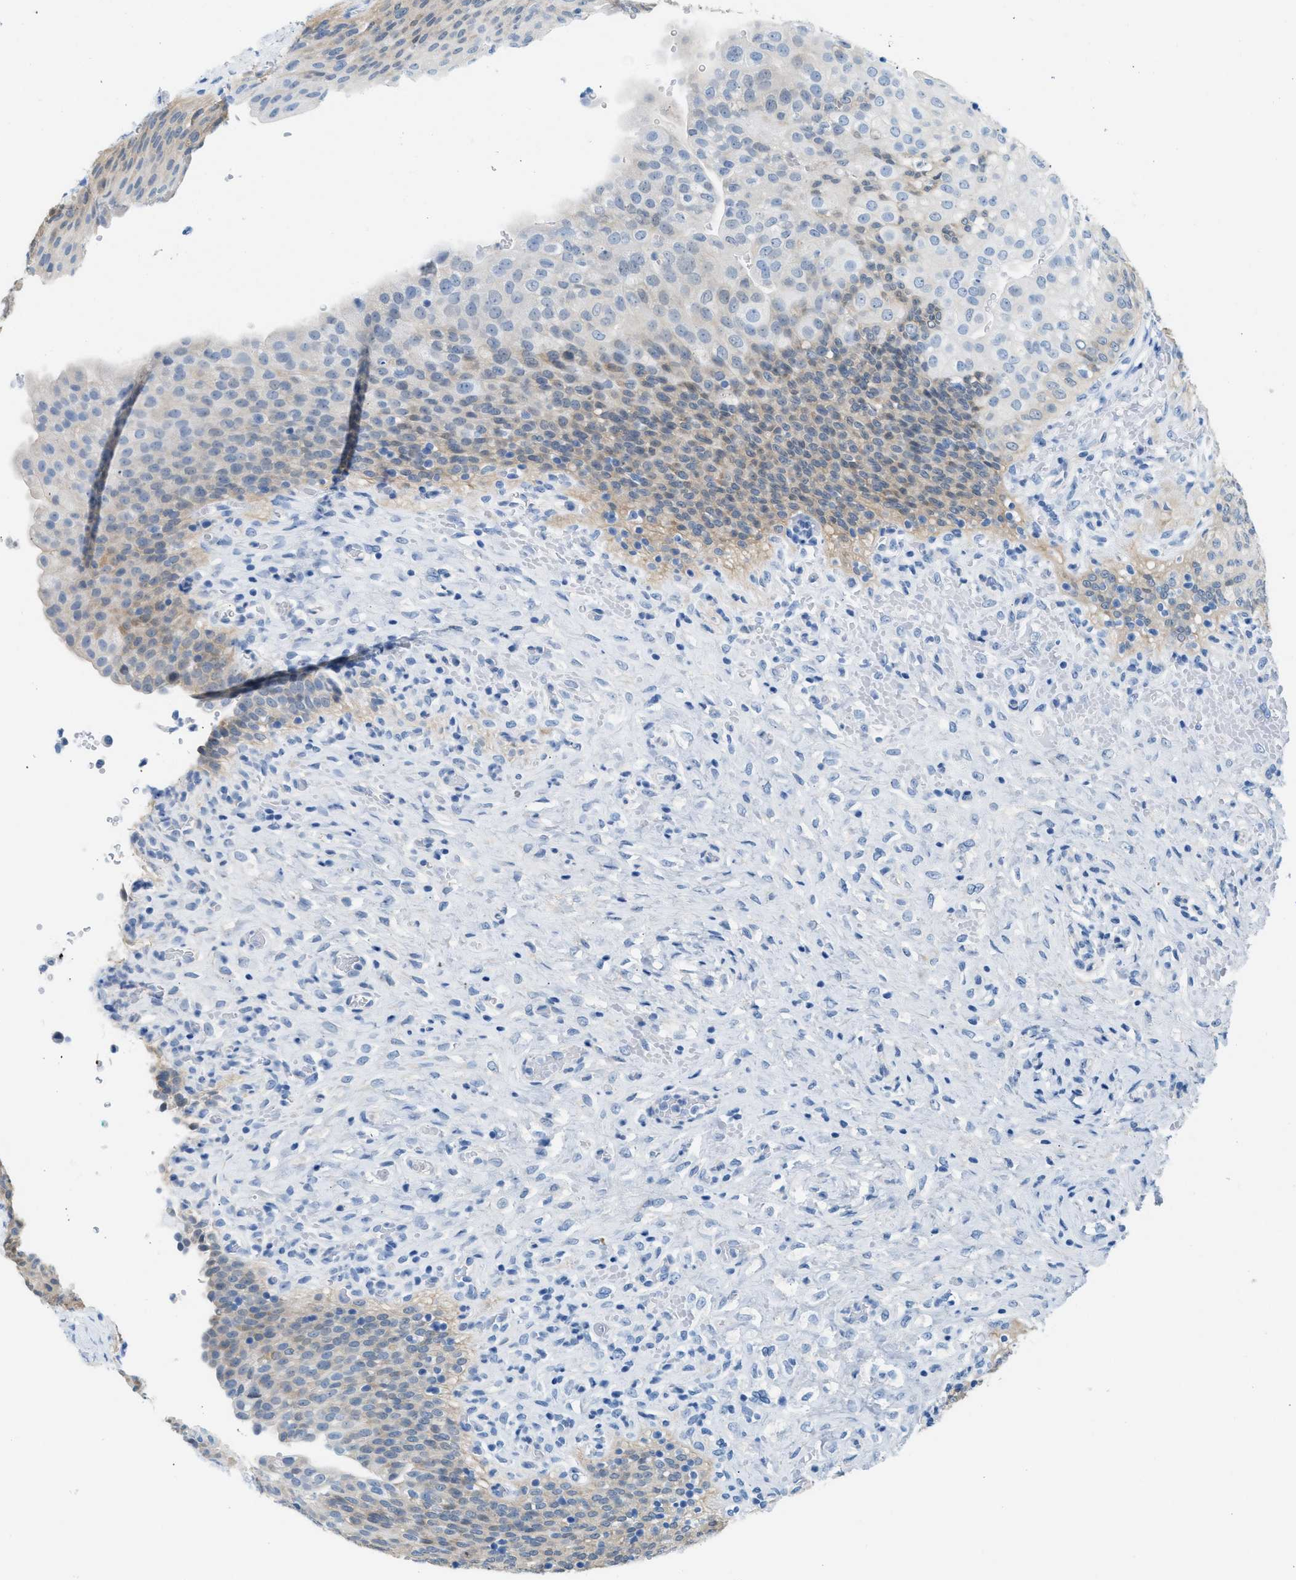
{"staining": {"intensity": "weak", "quantity": "<25%", "location": "cytoplasmic/membranous"}, "tissue": "urinary bladder", "cell_type": "Urothelial cells", "image_type": "normal", "snomed": [{"axis": "morphology", "description": "Urothelial carcinoma, High grade"}, {"axis": "topography", "description": "Urinary bladder"}], "caption": "IHC of normal urinary bladder demonstrates no positivity in urothelial cells.", "gene": "SPAM1", "patient": {"sex": "male", "age": 46}}